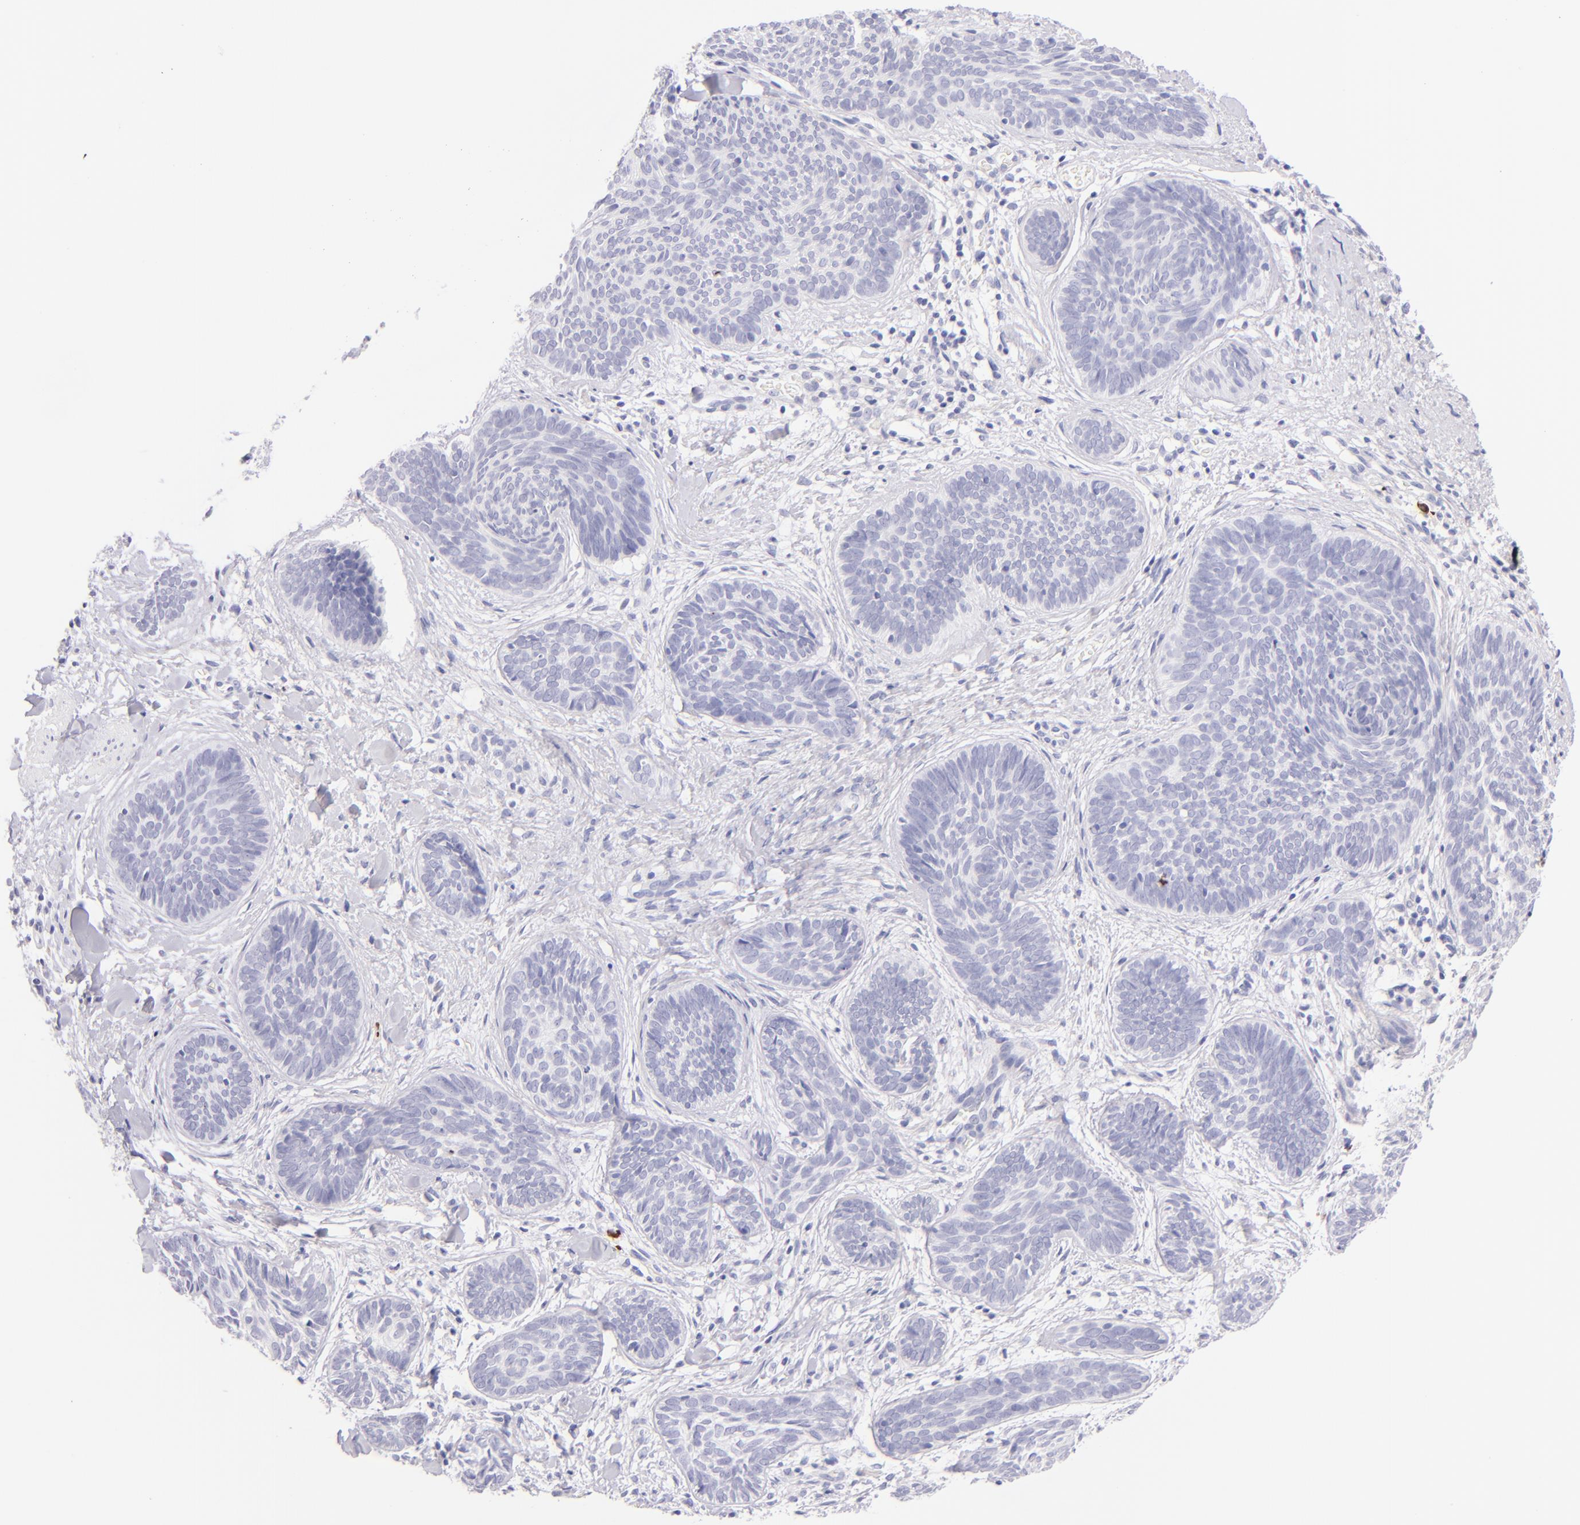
{"staining": {"intensity": "negative", "quantity": "none", "location": "none"}, "tissue": "skin cancer", "cell_type": "Tumor cells", "image_type": "cancer", "snomed": [{"axis": "morphology", "description": "Basal cell carcinoma"}, {"axis": "topography", "description": "Skin"}], "caption": "Immunohistochemical staining of skin basal cell carcinoma exhibits no significant staining in tumor cells.", "gene": "SDC1", "patient": {"sex": "female", "age": 81}}